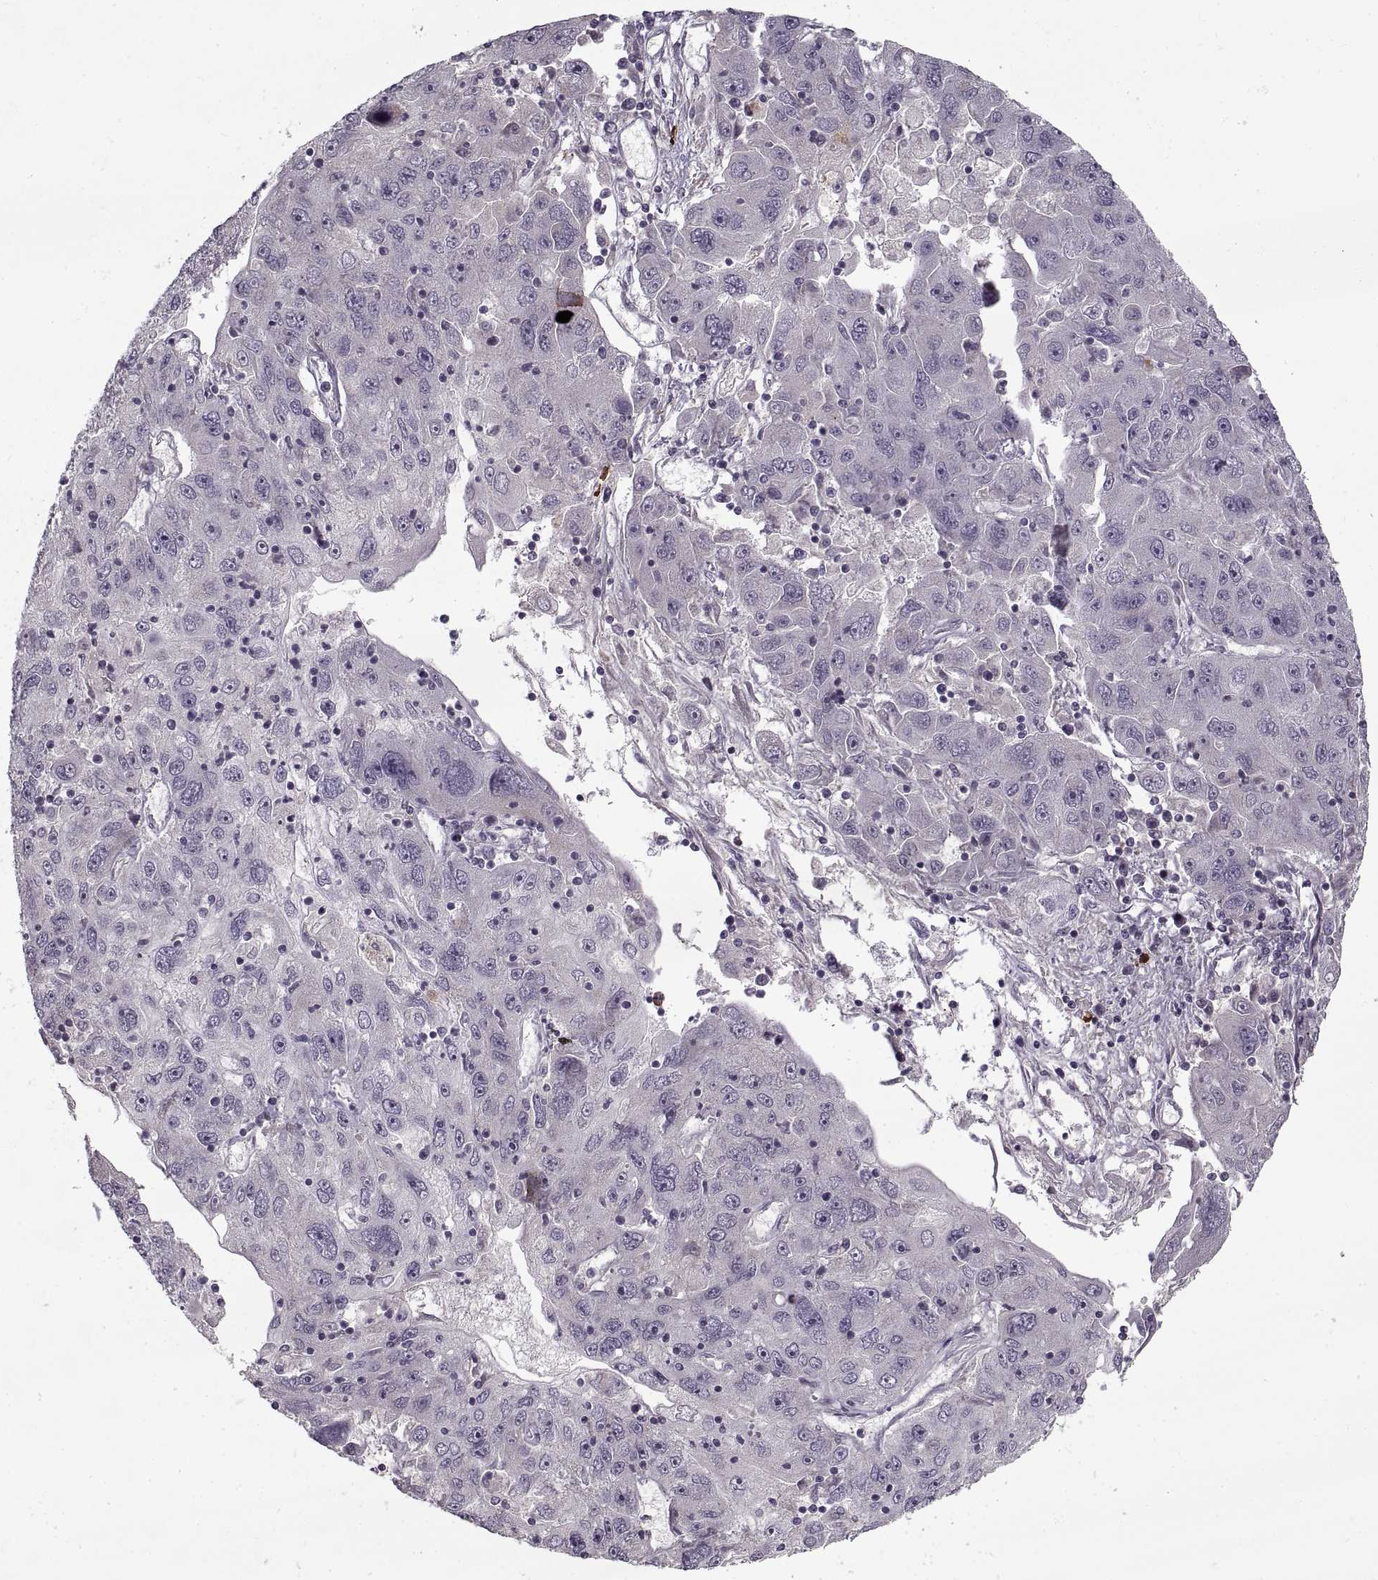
{"staining": {"intensity": "negative", "quantity": "none", "location": "none"}, "tissue": "stomach cancer", "cell_type": "Tumor cells", "image_type": "cancer", "snomed": [{"axis": "morphology", "description": "Adenocarcinoma, NOS"}, {"axis": "topography", "description": "Stomach"}], "caption": "Micrograph shows no significant protein positivity in tumor cells of stomach cancer.", "gene": "GAD2", "patient": {"sex": "male", "age": 56}}